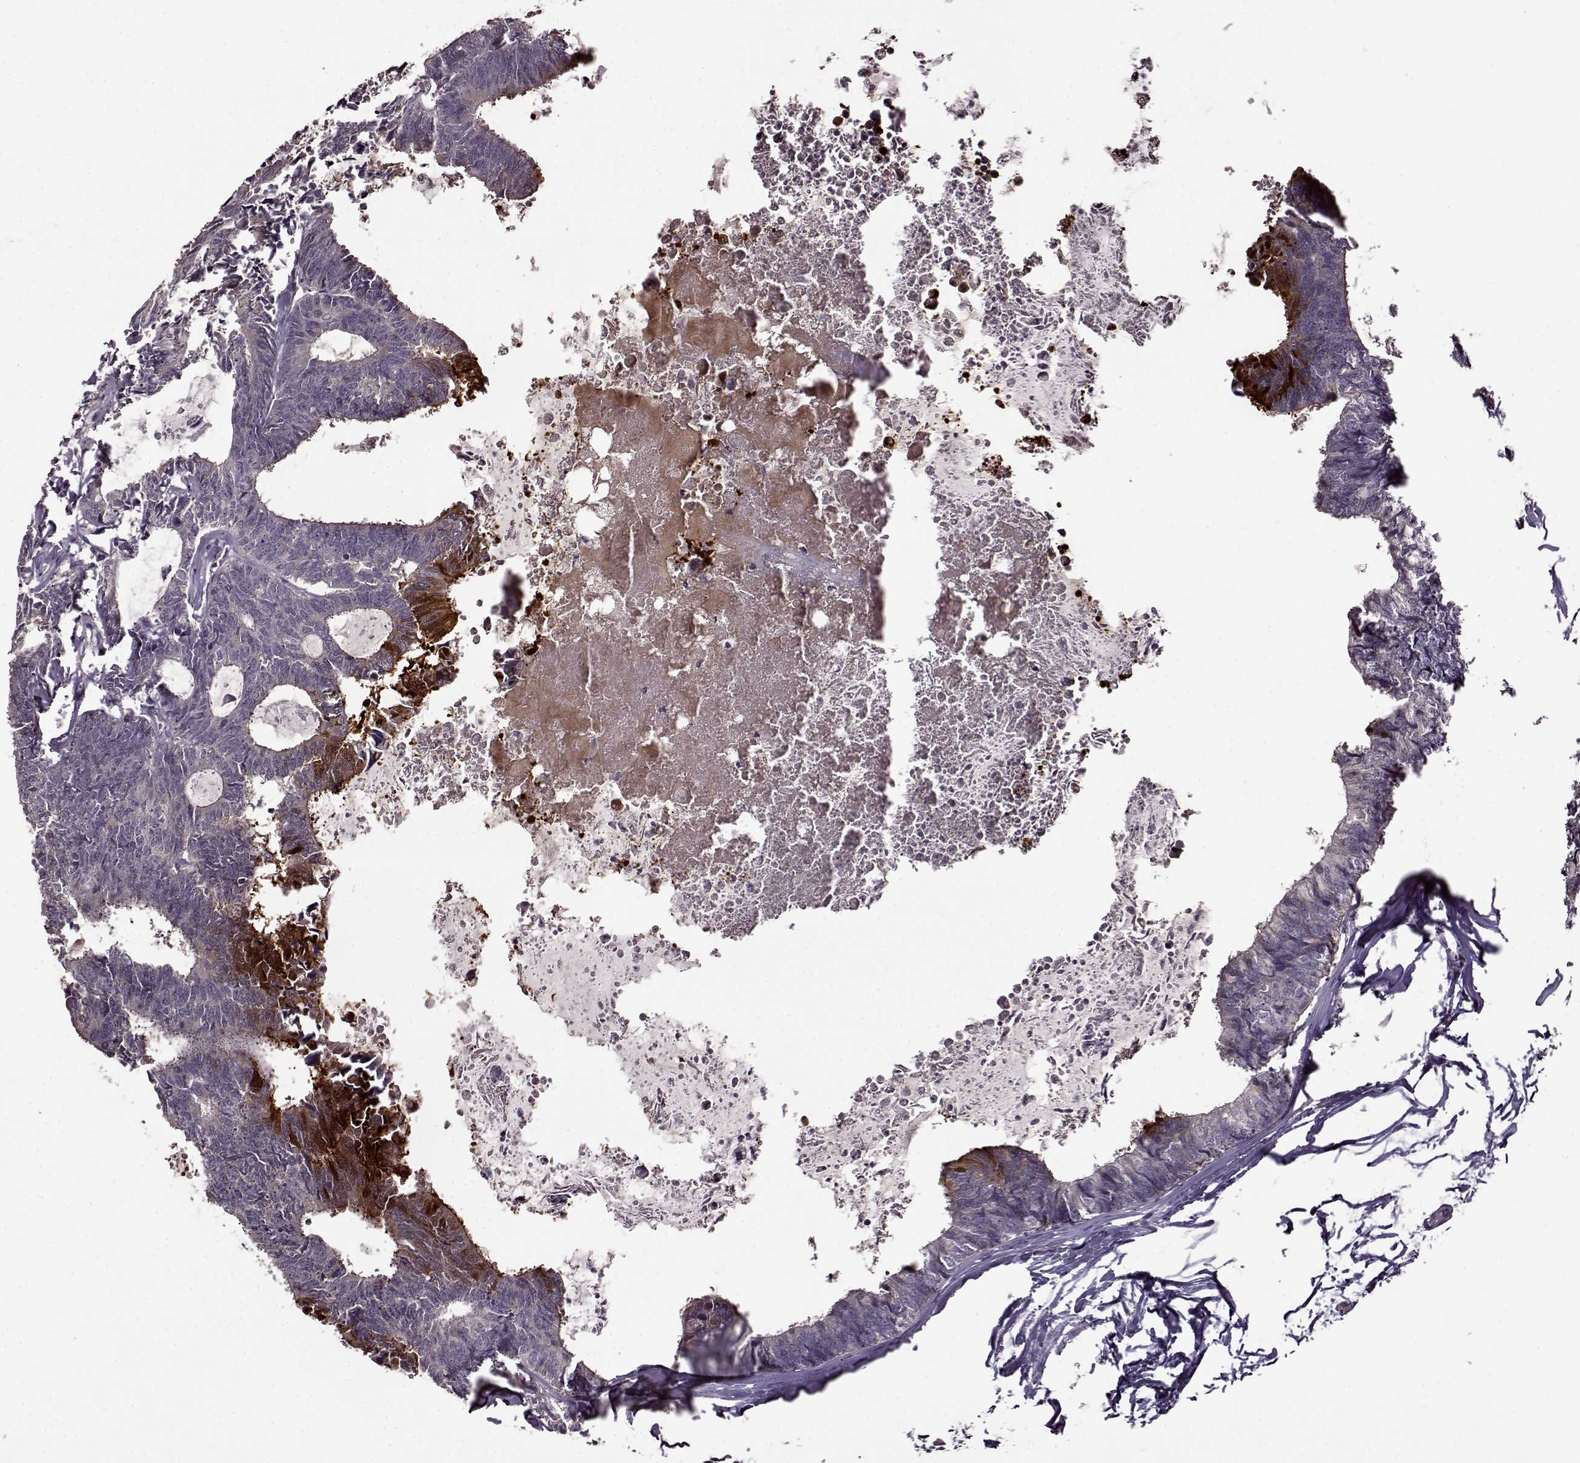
{"staining": {"intensity": "negative", "quantity": "none", "location": "none"}, "tissue": "colorectal cancer", "cell_type": "Tumor cells", "image_type": "cancer", "snomed": [{"axis": "morphology", "description": "Adenocarcinoma, NOS"}, {"axis": "topography", "description": "Colon"}, {"axis": "topography", "description": "Rectum"}], "caption": "DAB immunohistochemical staining of adenocarcinoma (colorectal) exhibits no significant staining in tumor cells. (DAB (3,3'-diaminobenzidine) immunohistochemistry visualized using brightfield microscopy, high magnification).", "gene": "MAIP1", "patient": {"sex": "male", "age": 57}}